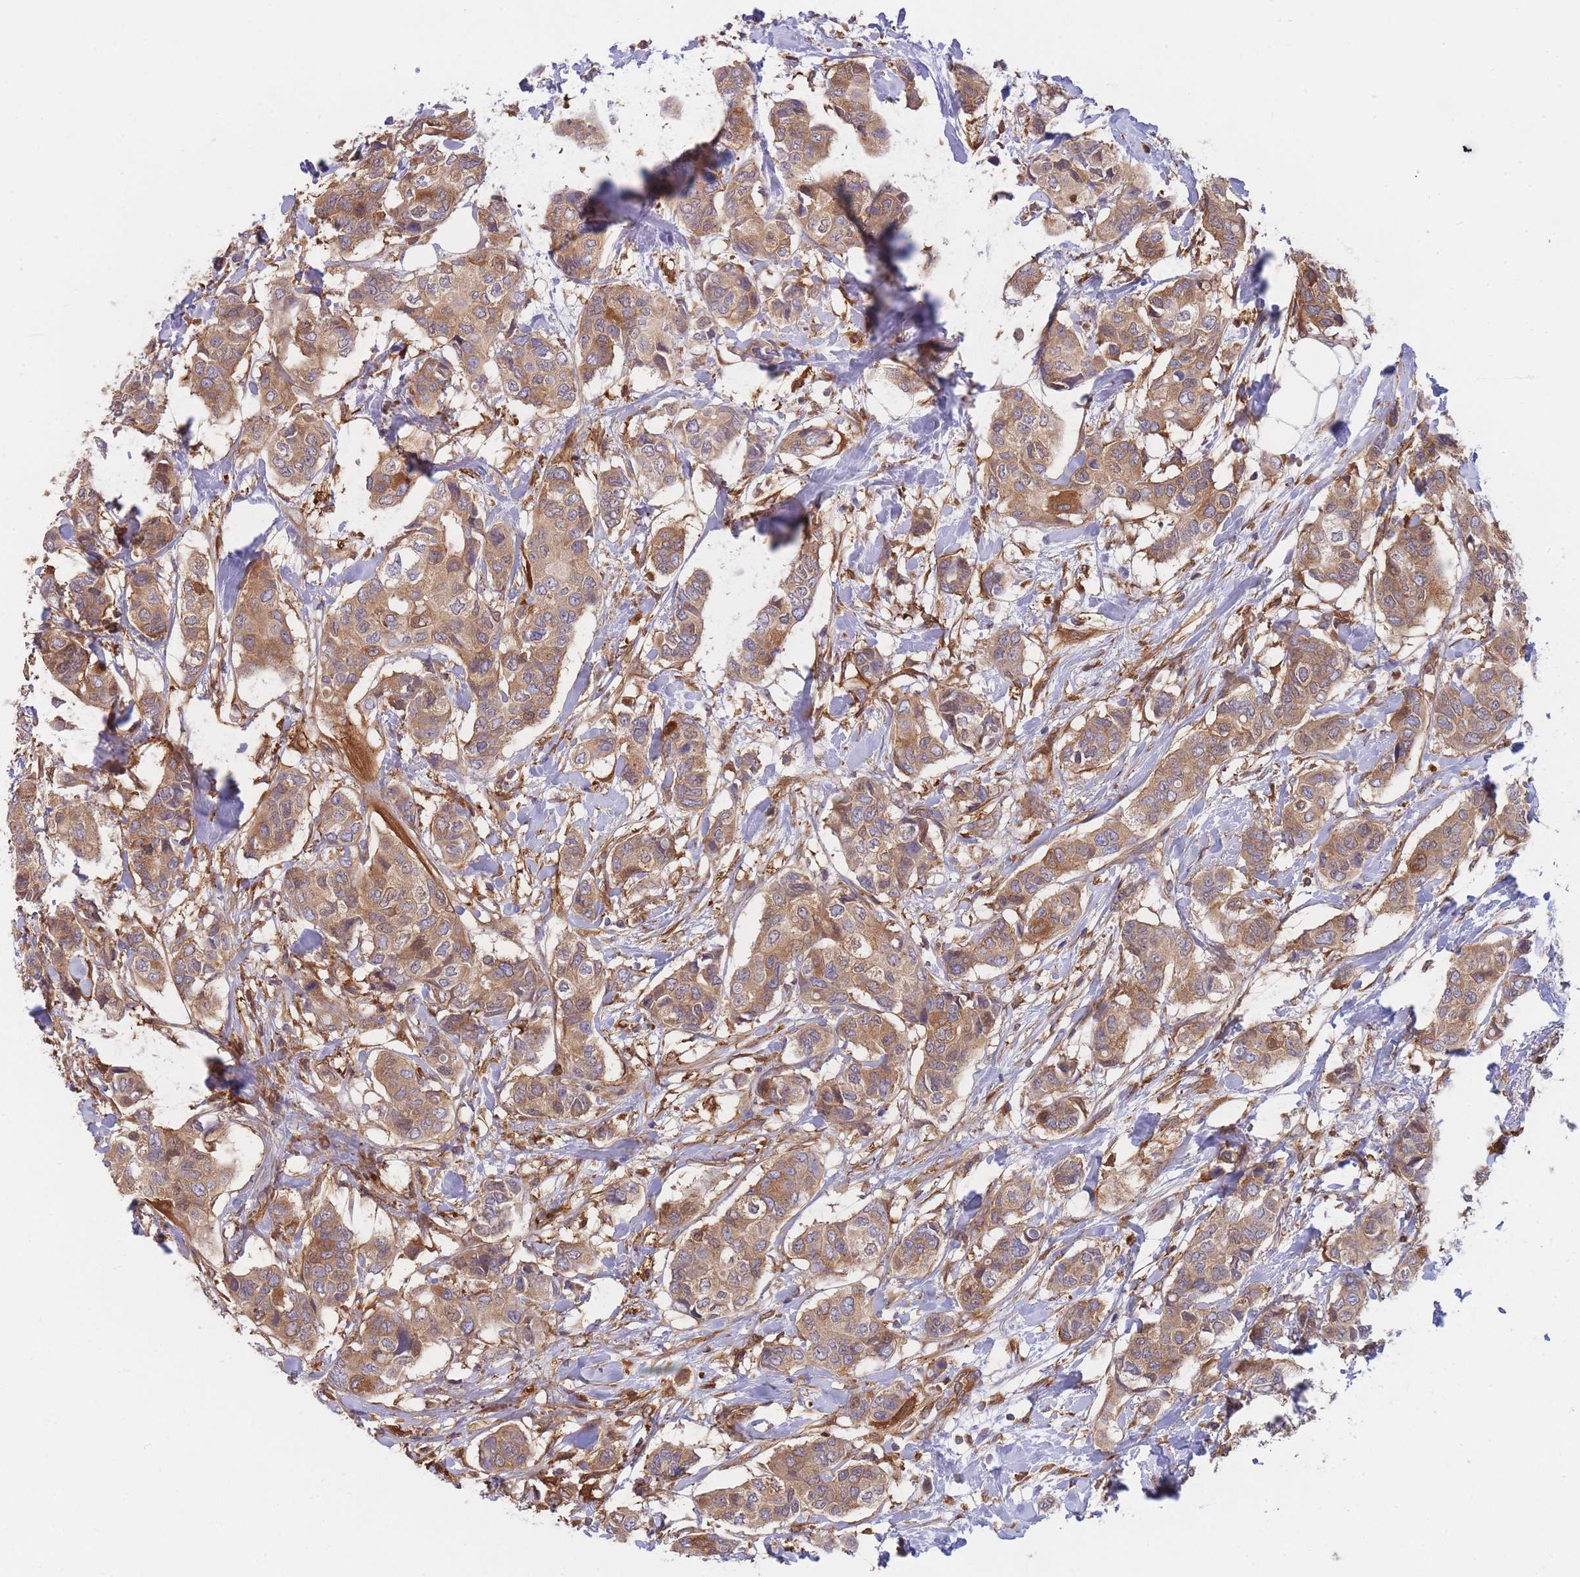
{"staining": {"intensity": "moderate", "quantity": ">75%", "location": "cytoplasmic/membranous"}, "tissue": "breast cancer", "cell_type": "Tumor cells", "image_type": "cancer", "snomed": [{"axis": "morphology", "description": "Lobular carcinoma"}, {"axis": "topography", "description": "Breast"}], "caption": "Breast cancer (lobular carcinoma) stained with DAB (3,3'-diaminobenzidine) immunohistochemistry (IHC) reveals medium levels of moderate cytoplasmic/membranous positivity in approximately >75% of tumor cells.", "gene": "SLC4A9", "patient": {"sex": "female", "age": 51}}